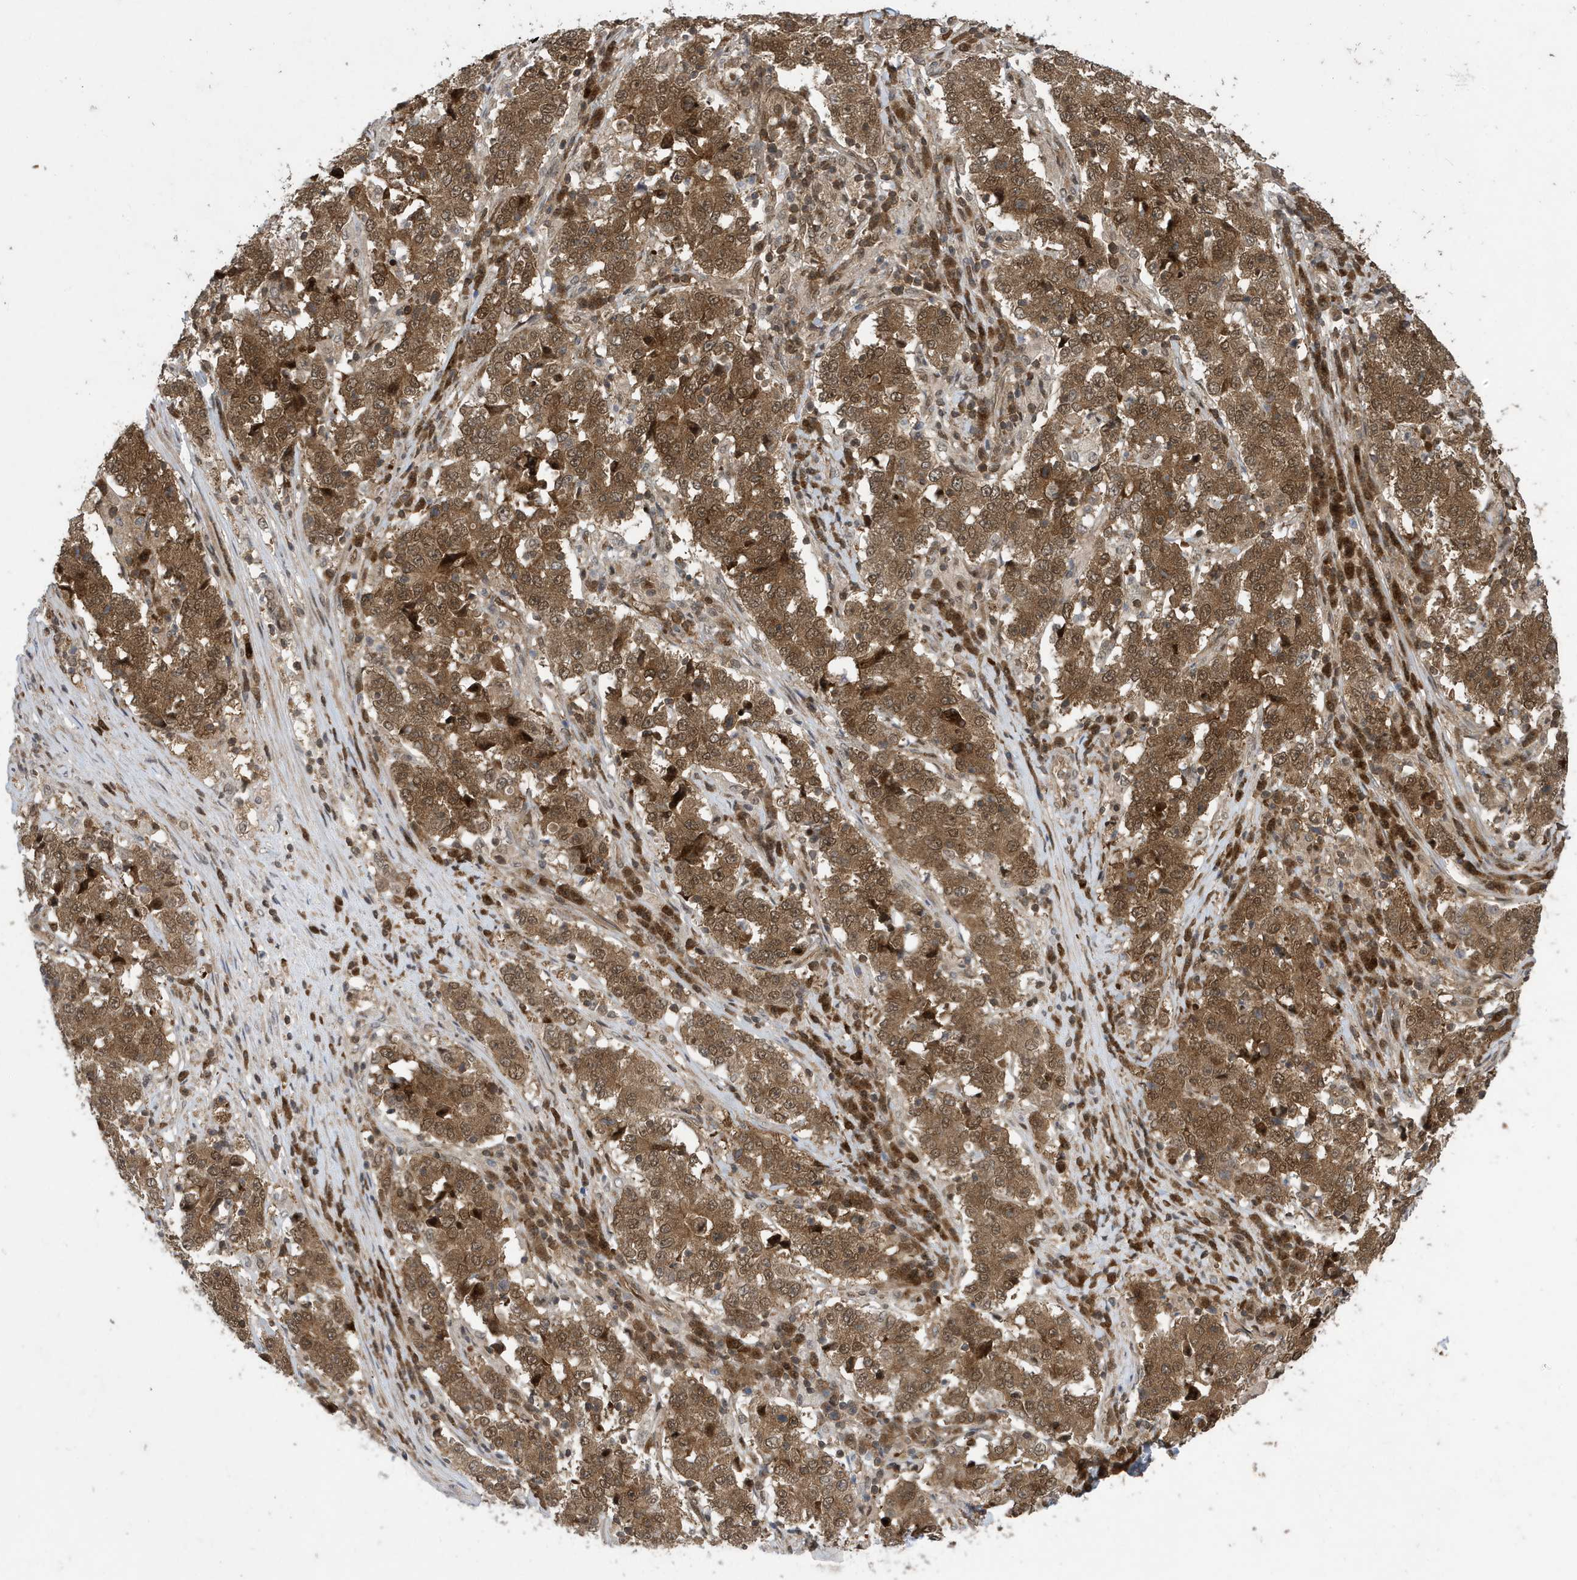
{"staining": {"intensity": "moderate", "quantity": ">75%", "location": "cytoplasmic/membranous,nuclear"}, "tissue": "stomach cancer", "cell_type": "Tumor cells", "image_type": "cancer", "snomed": [{"axis": "morphology", "description": "Adenocarcinoma, NOS"}, {"axis": "topography", "description": "Stomach"}], "caption": "Stomach cancer (adenocarcinoma) tissue exhibits moderate cytoplasmic/membranous and nuclear expression in approximately >75% of tumor cells, visualized by immunohistochemistry. (IHC, brightfield microscopy, high magnification).", "gene": "UBQLN1", "patient": {"sex": "male", "age": 59}}